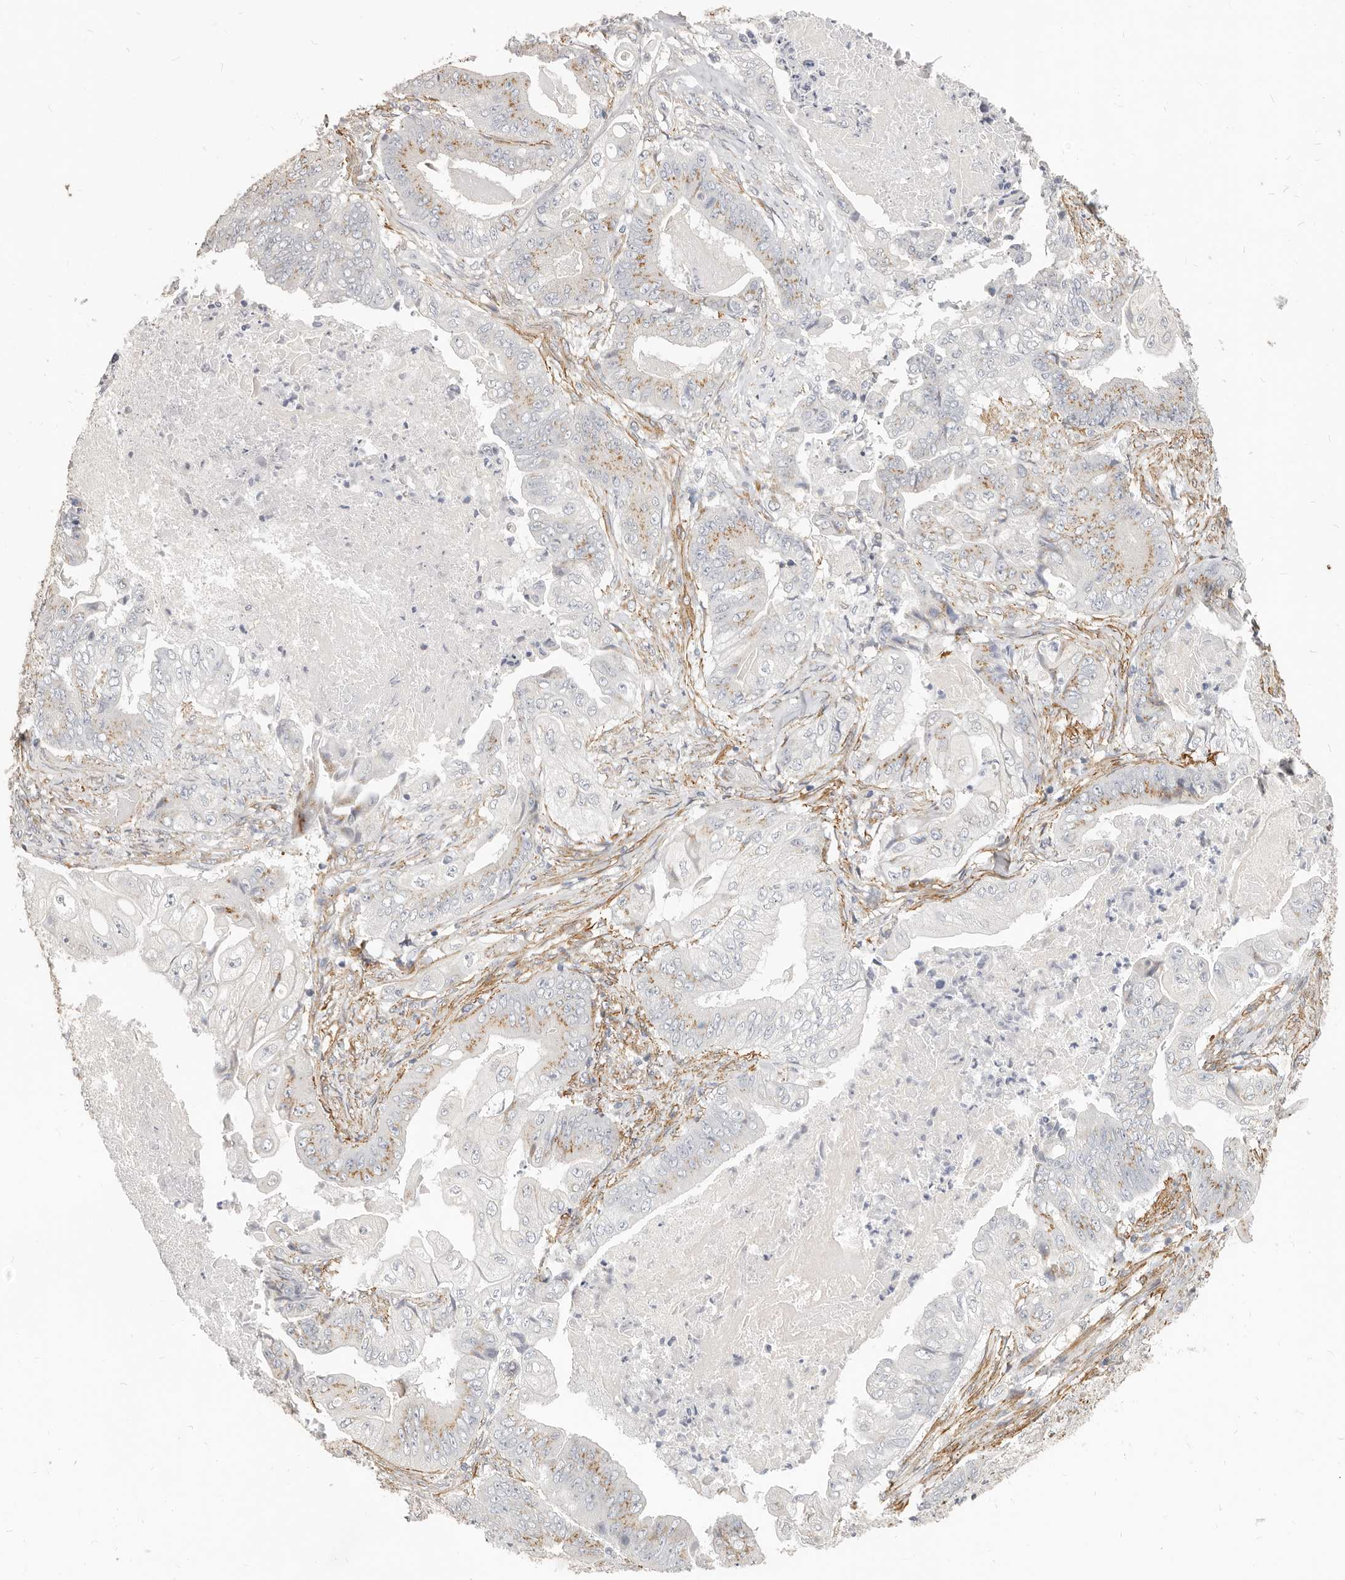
{"staining": {"intensity": "weak", "quantity": "25%-75%", "location": "cytoplasmic/membranous"}, "tissue": "stomach cancer", "cell_type": "Tumor cells", "image_type": "cancer", "snomed": [{"axis": "morphology", "description": "Adenocarcinoma, NOS"}, {"axis": "topography", "description": "Stomach"}], "caption": "A high-resolution image shows immunohistochemistry staining of stomach adenocarcinoma, which reveals weak cytoplasmic/membranous expression in approximately 25%-75% of tumor cells.", "gene": "RABAC1", "patient": {"sex": "female", "age": 73}}